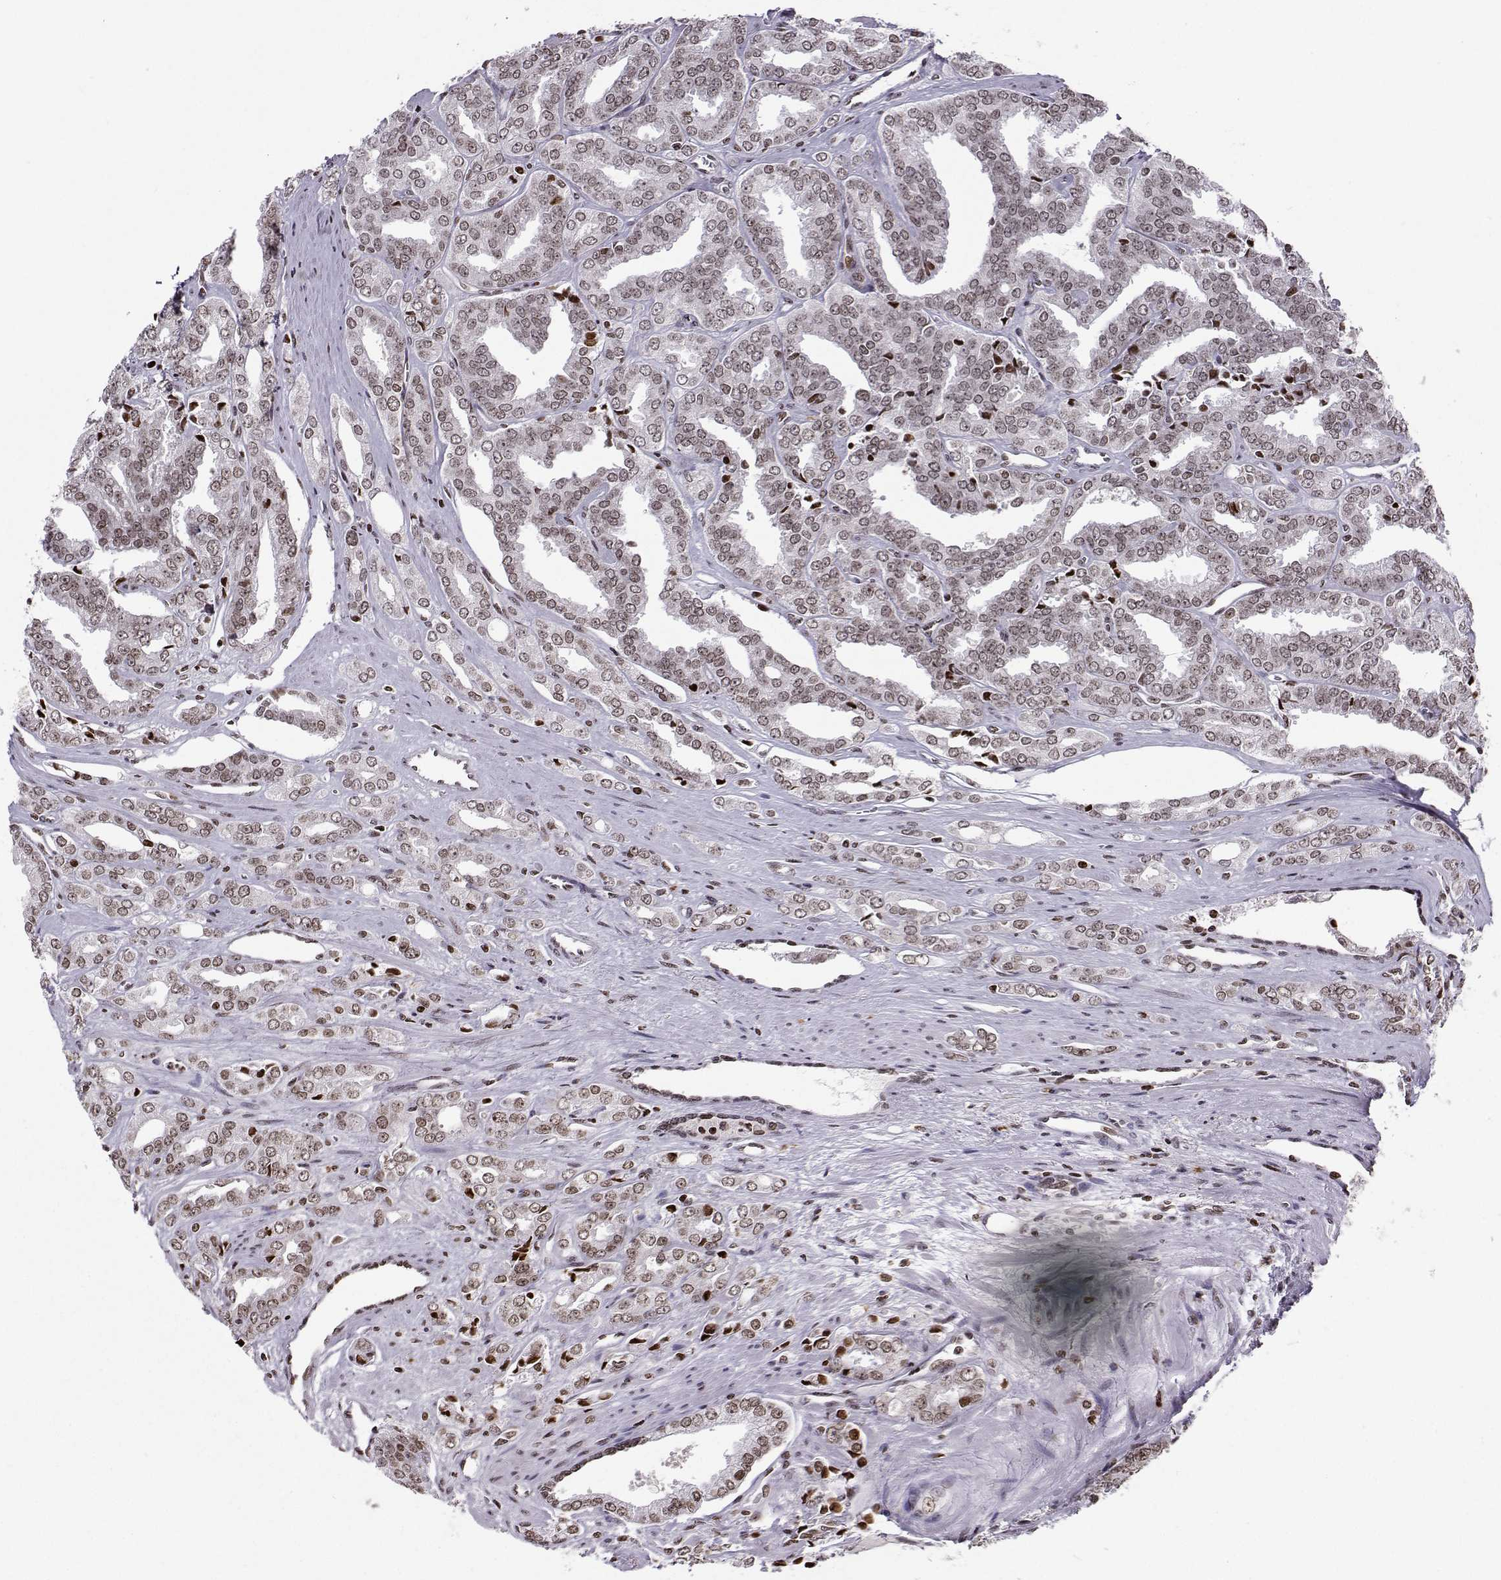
{"staining": {"intensity": "strong", "quantity": "<25%", "location": "nuclear"}, "tissue": "prostate cancer", "cell_type": "Tumor cells", "image_type": "cancer", "snomed": [{"axis": "morphology", "description": "Adenocarcinoma, NOS"}, {"axis": "morphology", "description": "Adenocarcinoma, High grade"}, {"axis": "topography", "description": "Prostate"}], "caption": "Immunohistochemical staining of human prostate adenocarcinoma demonstrates medium levels of strong nuclear positivity in approximately <25% of tumor cells.", "gene": "ZNF19", "patient": {"sex": "male", "age": 70}}